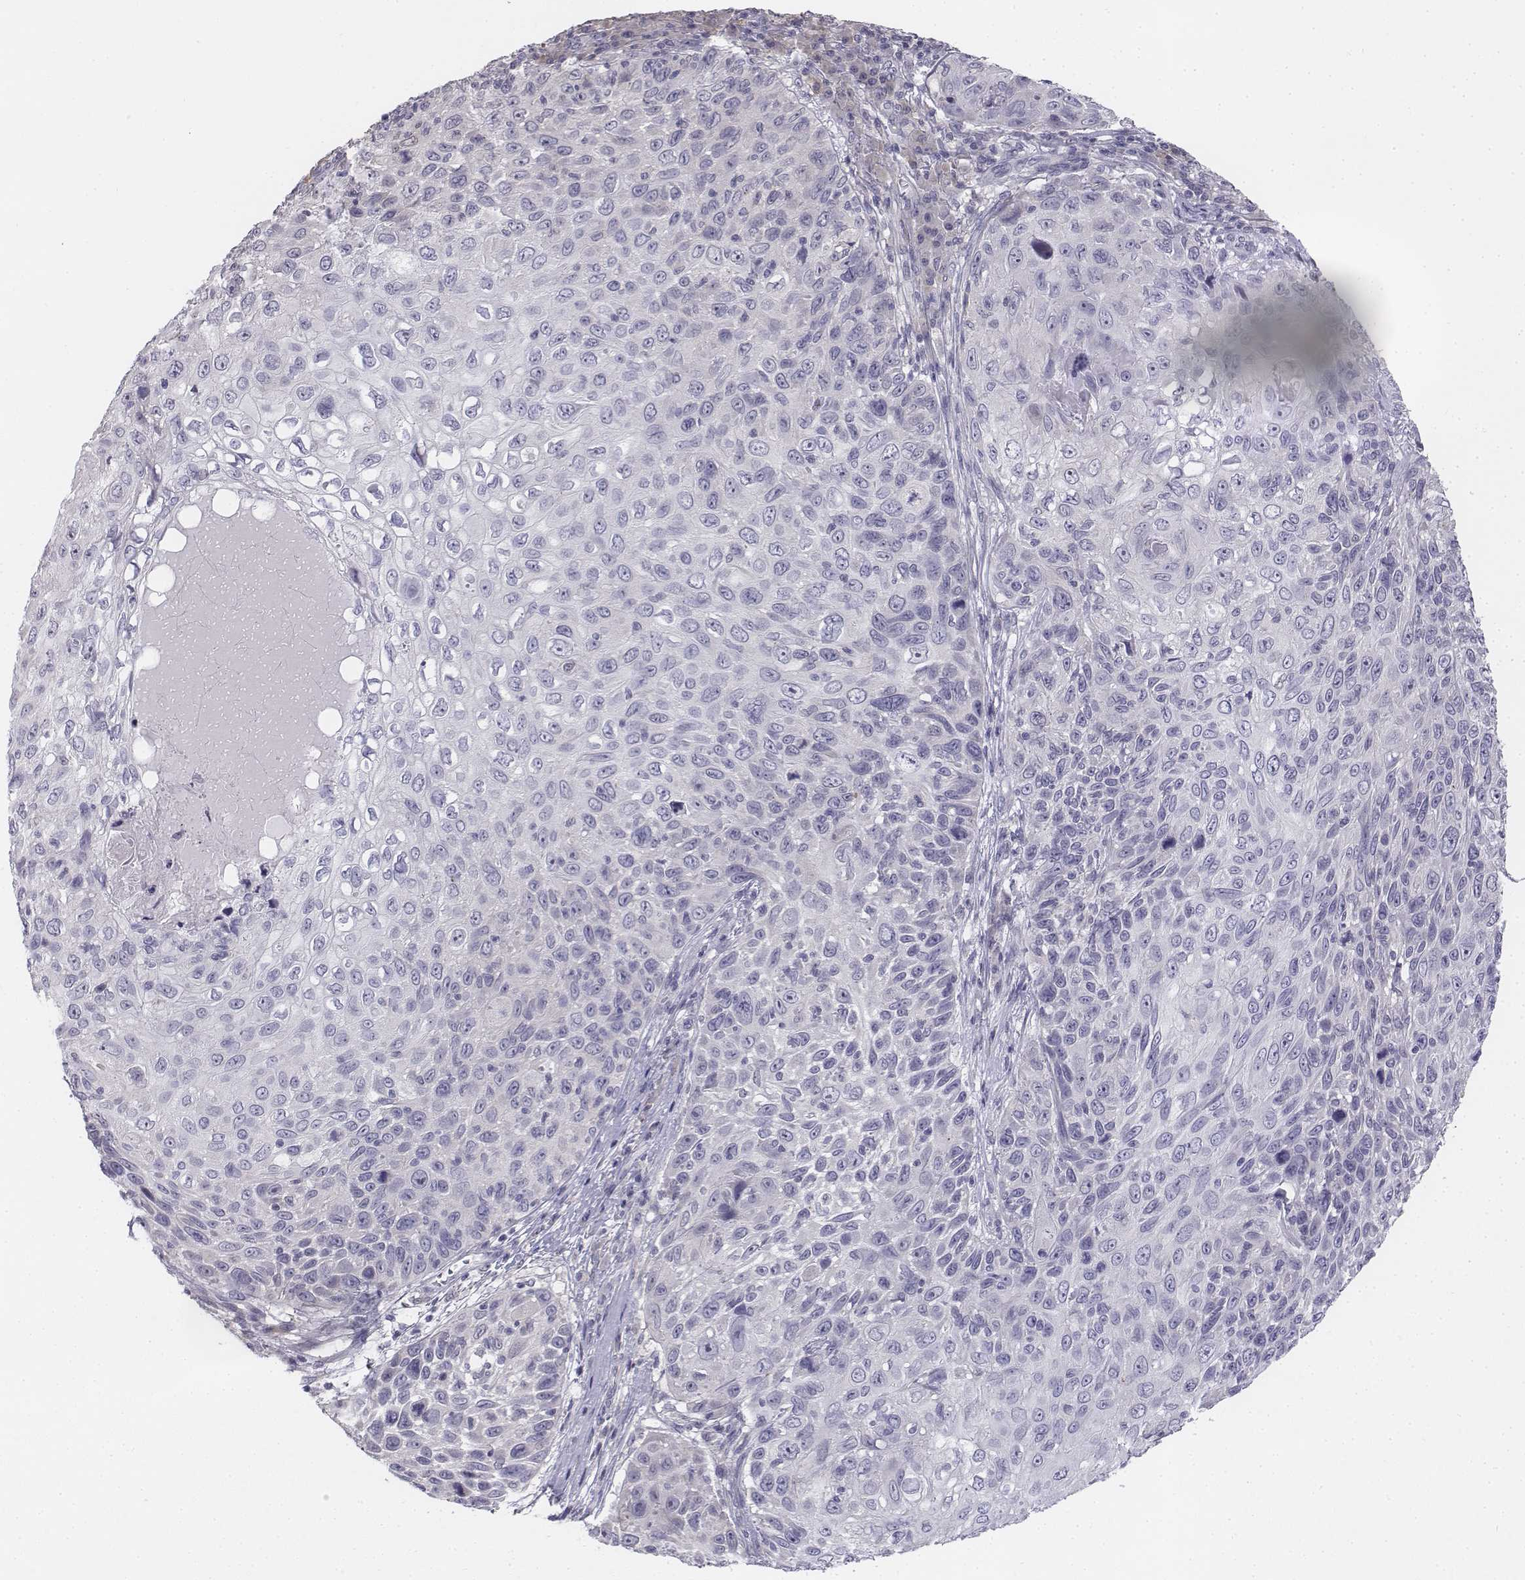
{"staining": {"intensity": "negative", "quantity": "none", "location": "none"}, "tissue": "skin cancer", "cell_type": "Tumor cells", "image_type": "cancer", "snomed": [{"axis": "morphology", "description": "Squamous cell carcinoma, NOS"}, {"axis": "topography", "description": "Skin"}], "caption": "The image displays no significant expression in tumor cells of skin cancer (squamous cell carcinoma). (Immunohistochemistry, brightfield microscopy, high magnification).", "gene": "PENK", "patient": {"sex": "male", "age": 92}}